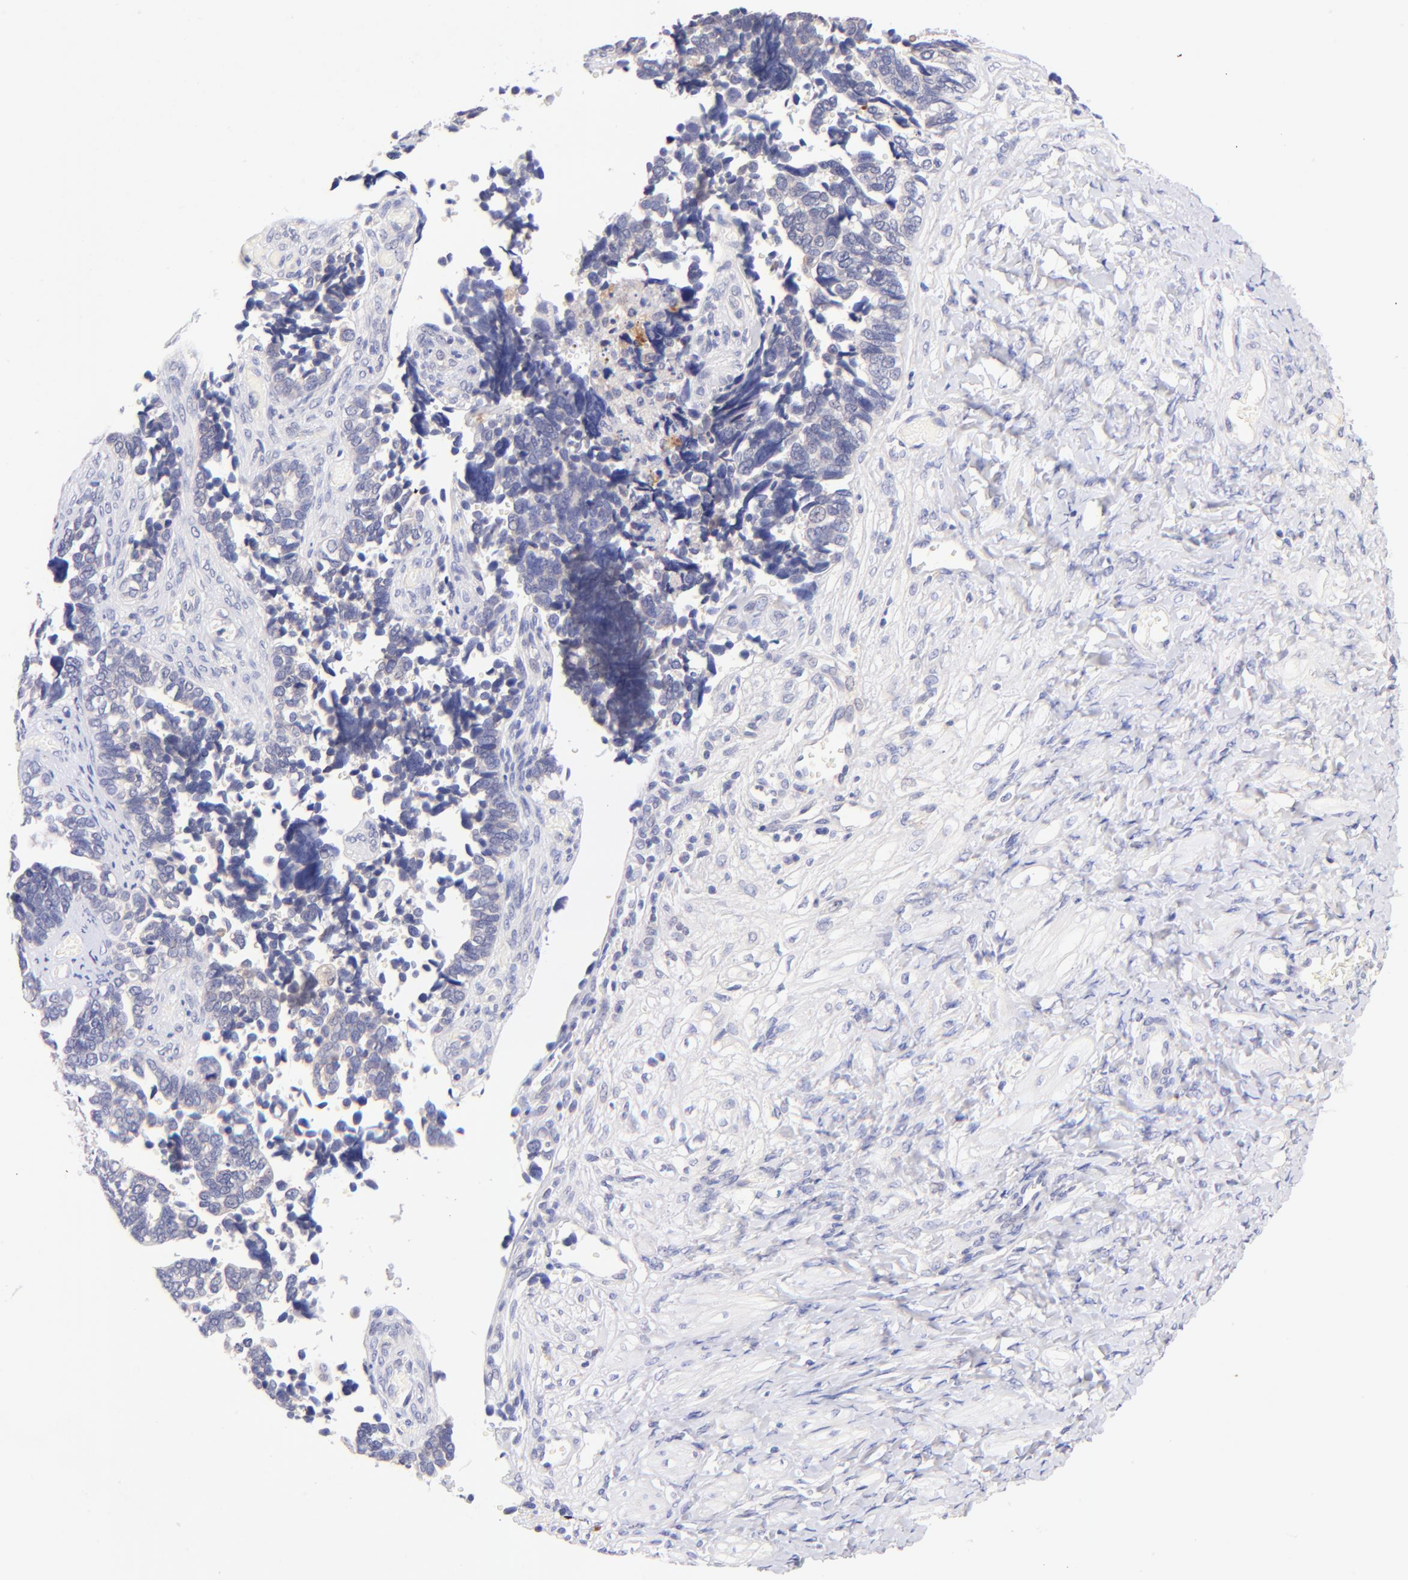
{"staining": {"intensity": "weak", "quantity": "<25%", "location": "cytoplasmic/membranous"}, "tissue": "ovarian cancer", "cell_type": "Tumor cells", "image_type": "cancer", "snomed": [{"axis": "morphology", "description": "Cystadenocarcinoma, serous, NOS"}, {"axis": "topography", "description": "Ovary"}], "caption": "An image of ovarian cancer (serous cystadenocarcinoma) stained for a protein reveals no brown staining in tumor cells.", "gene": "RPL11", "patient": {"sex": "female", "age": 77}}